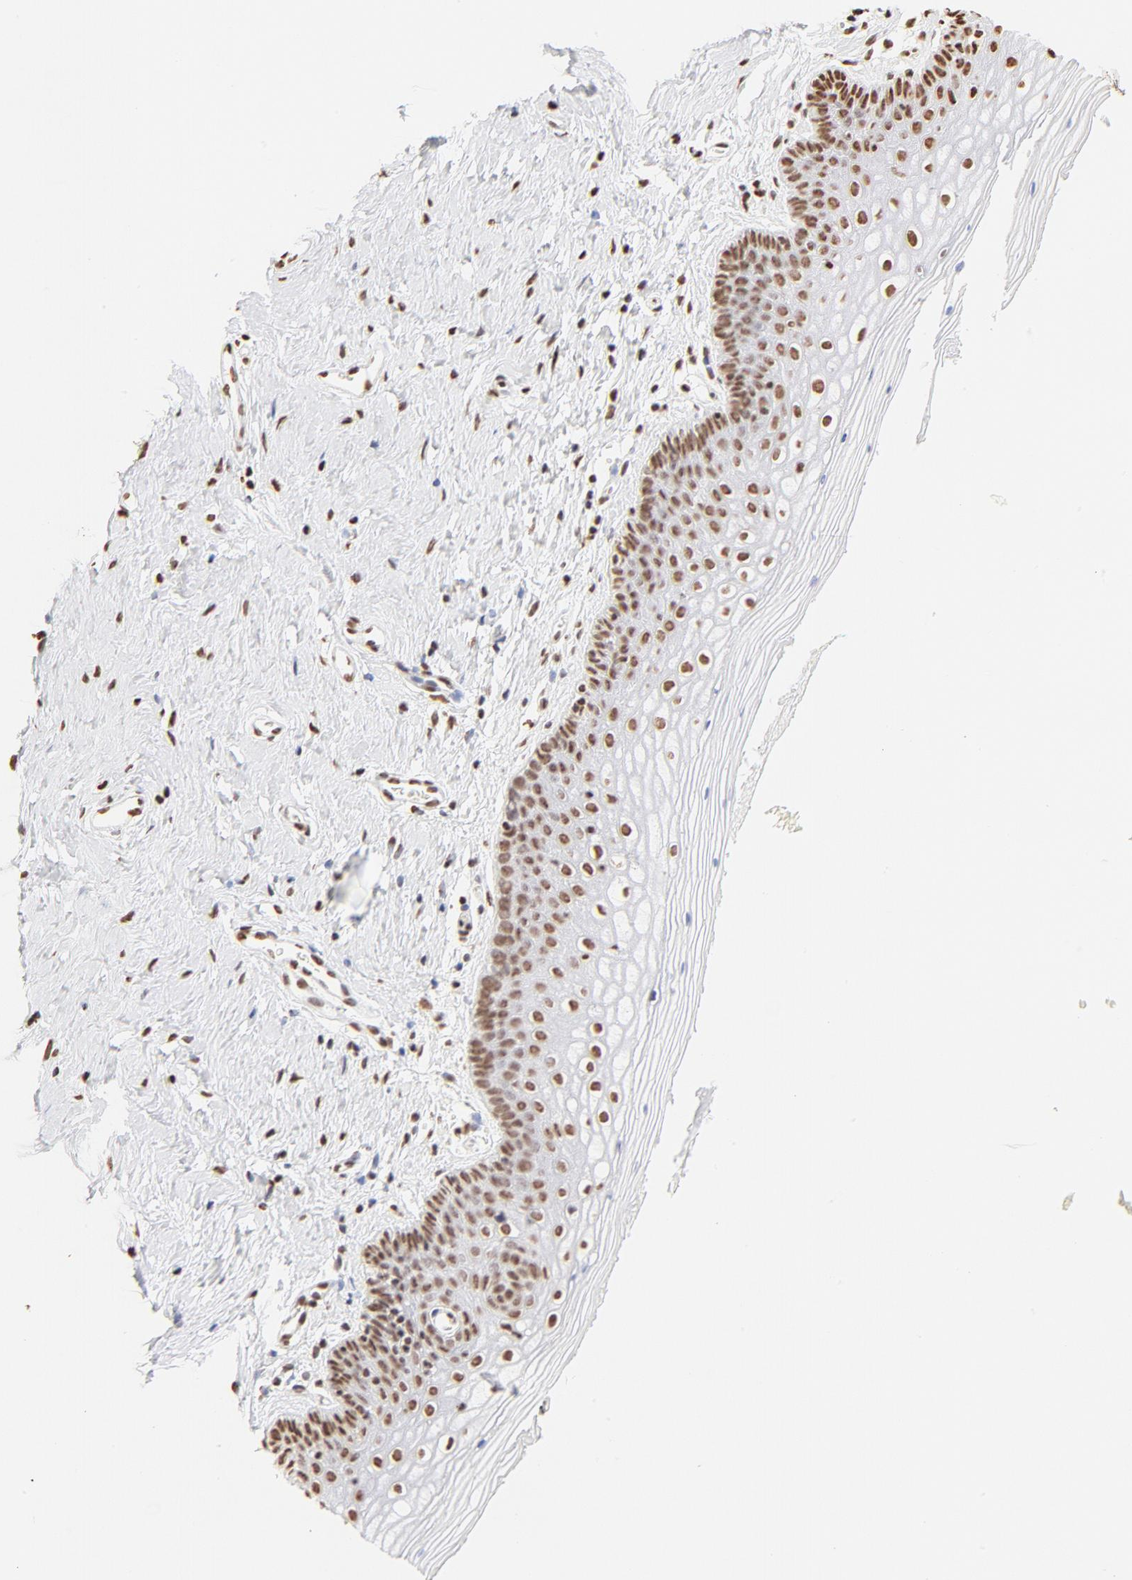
{"staining": {"intensity": "moderate", "quantity": ">75%", "location": "nuclear"}, "tissue": "vagina", "cell_type": "Squamous epithelial cells", "image_type": "normal", "snomed": [{"axis": "morphology", "description": "Normal tissue, NOS"}, {"axis": "topography", "description": "Vagina"}], "caption": "Moderate nuclear positivity for a protein is identified in approximately >75% of squamous epithelial cells of unremarkable vagina using immunohistochemistry.", "gene": "ZNF540", "patient": {"sex": "female", "age": 46}}